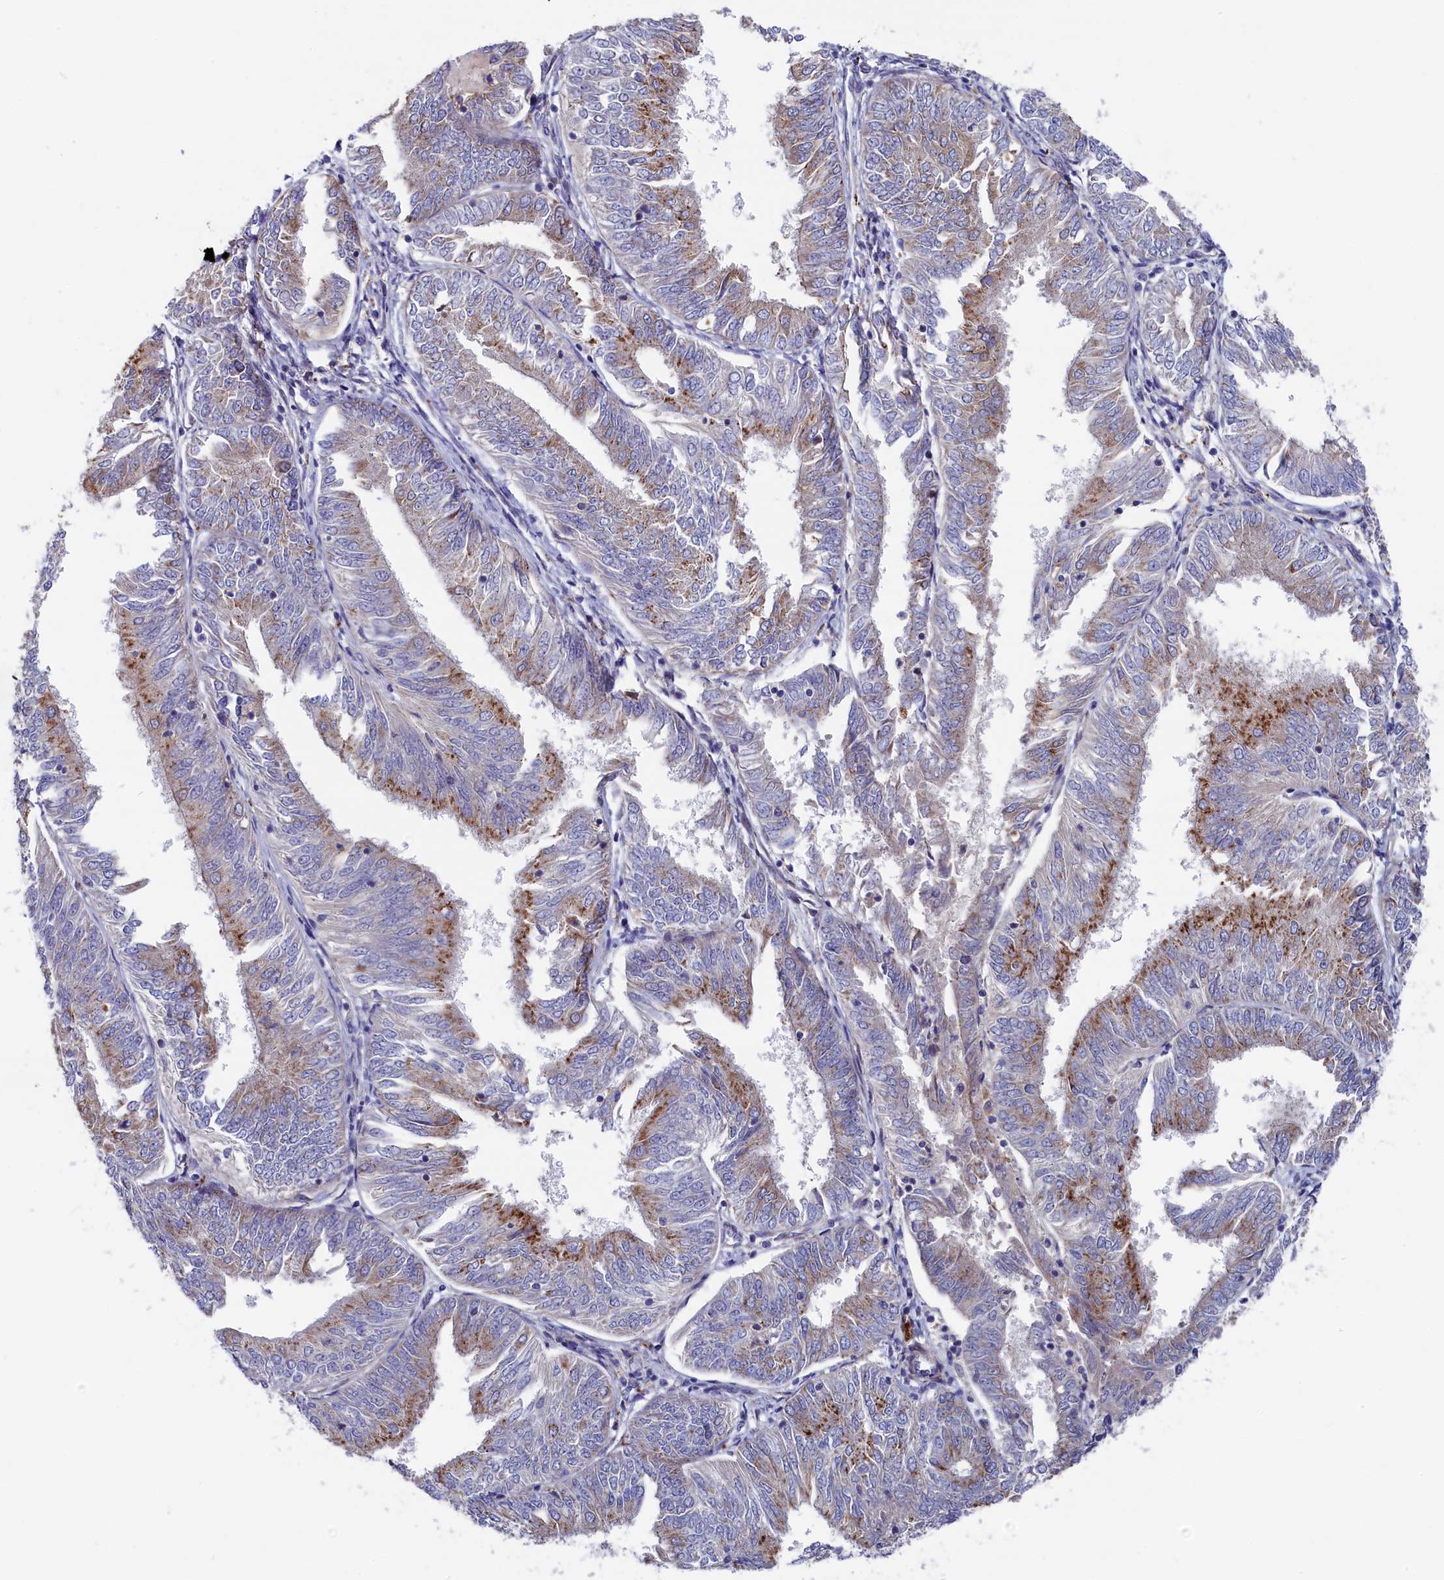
{"staining": {"intensity": "moderate", "quantity": "25%-75%", "location": "cytoplasmic/membranous"}, "tissue": "endometrial cancer", "cell_type": "Tumor cells", "image_type": "cancer", "snomed": [{"axis": "morphology", "description": "Adenocarcinoma, NOS"}, {"axis": "topography", "description": "Endometrium"}], "caption": "The histopathology image reveals staining of endometrial adenocarcinoma, revealing moderate cytoplasmic/membranous protein positivity (brown color) within tumor cells.", "gene": "NUDT7", "patient": {"sex": "female", "age": 58}}